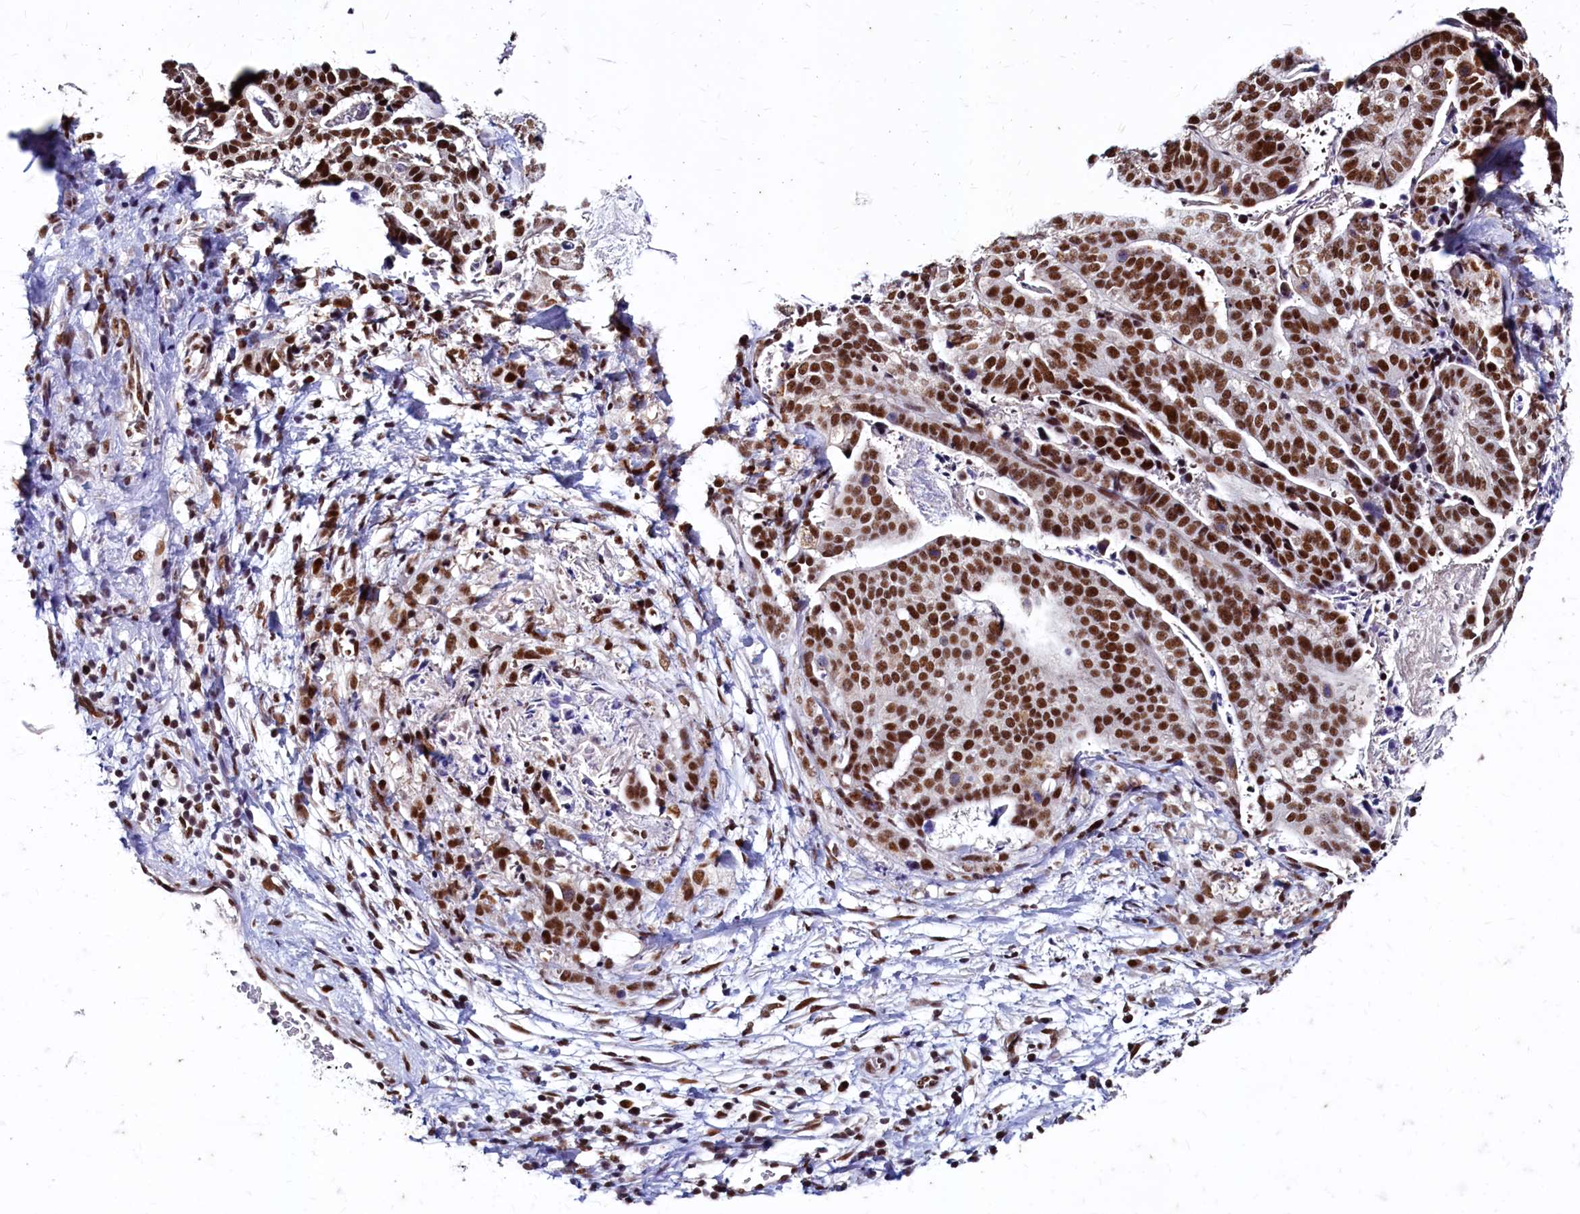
{"staining": {"intensity": "strong", "quantity": ">75%", "location": "nuclear"}, "tissue": "stomach cancer", "cell_type": "Tumor cells", "image_type": "cancer", "snomed": [{"axis": "morphology", "description": "Adenocarcinoma, NOS"}, {"axis": "topography", "description": "Stomach"}], "caption": "A photomicrograph of stomach adenocarcinoma stained for a protein displays strong nuclear brown staining in tumor cells. (IHC, brightfield microscopy, high magnification).", "gene": "CPSF7", "patient": {"sex": "male", "age": 48}}